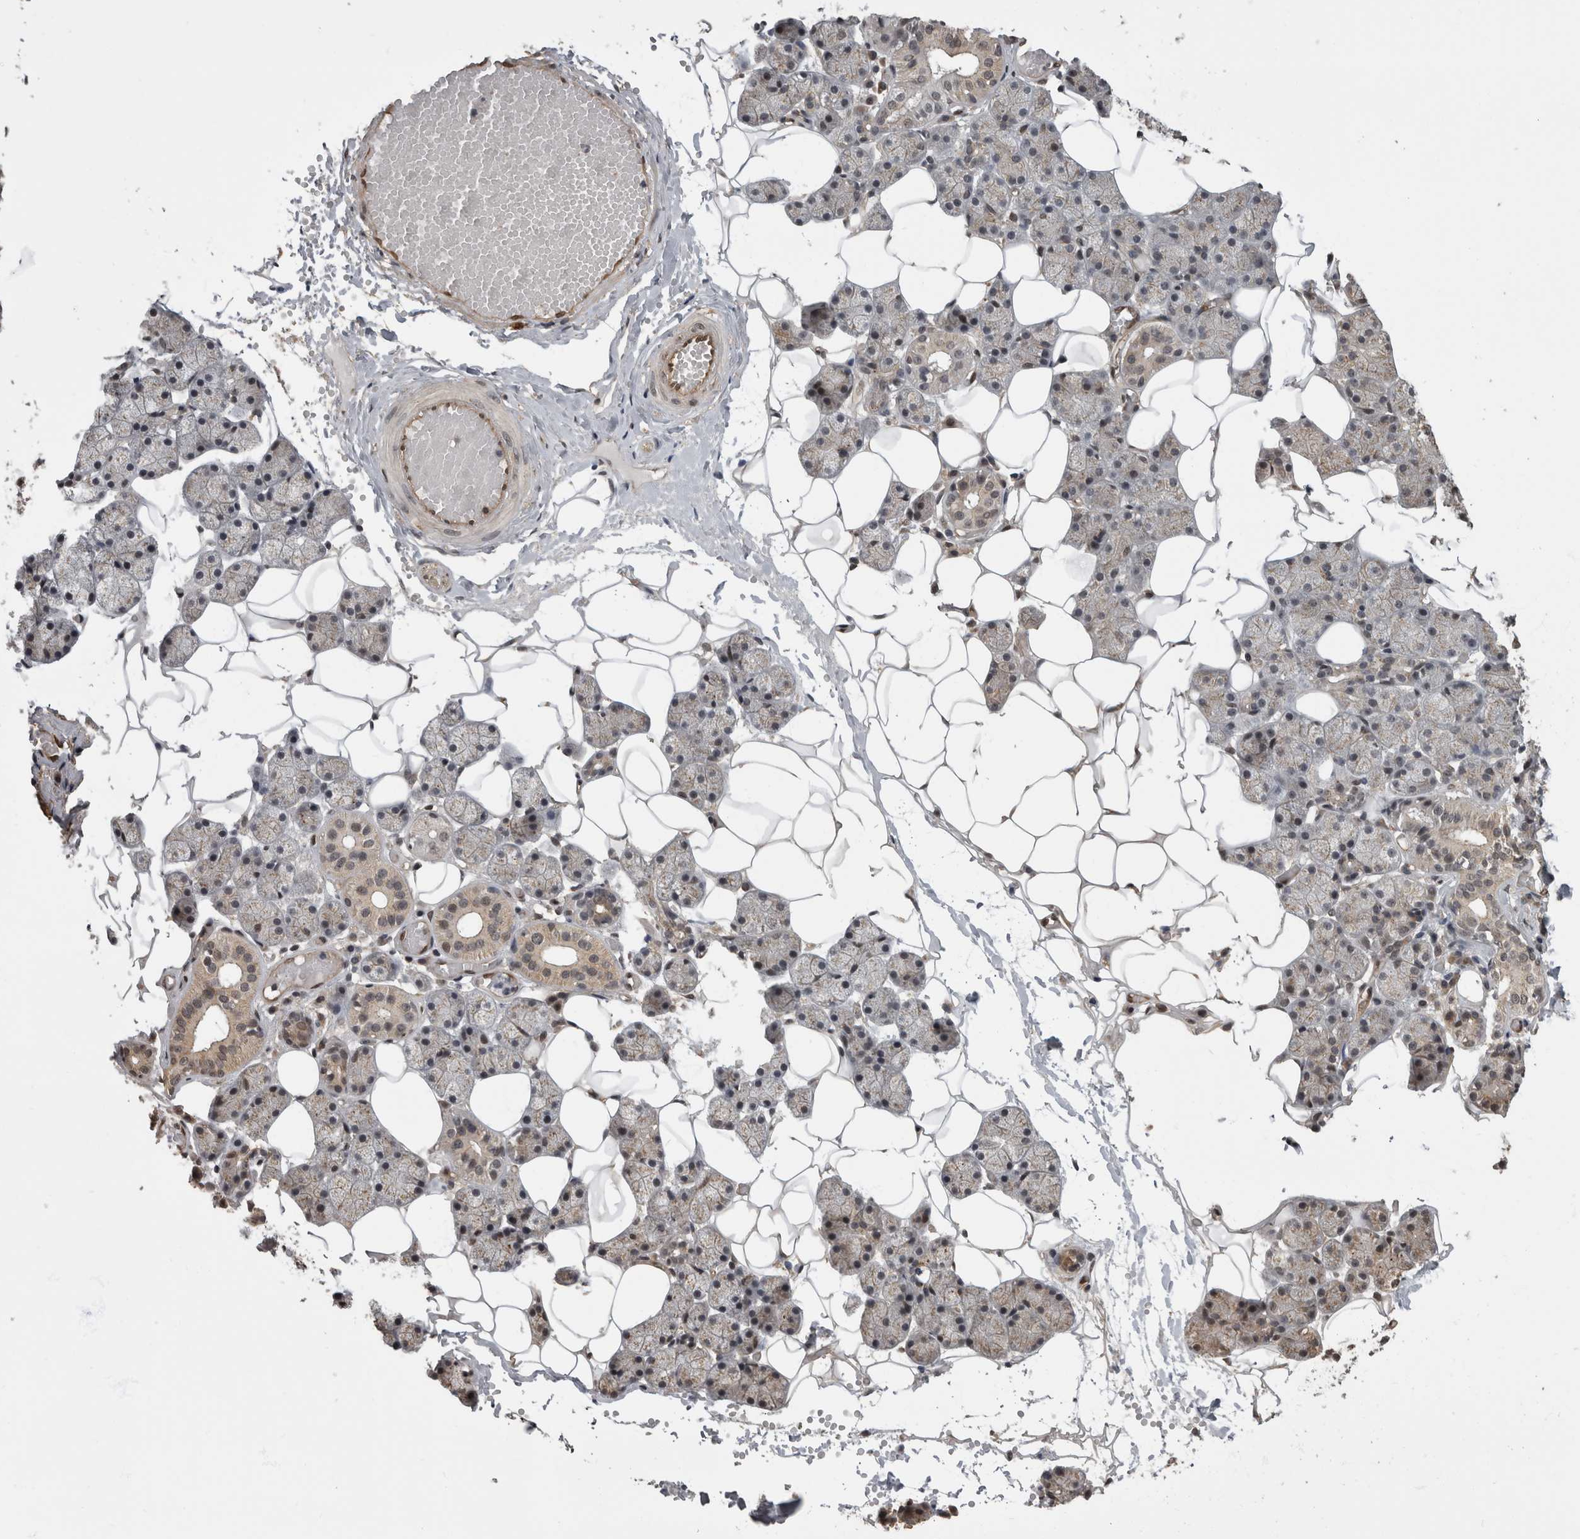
{"staining": {"intensity": "weak", "quantity": "<25%", "location": "cytoplasmic/membranous"}, "tissue": "salivary gland", "cell_type": "Glandular cells", "image_type": "normal", "snomed": [{"axis": "morphology", "description": "Normal tissue, NOS"}, {"axis": "topography", "description": "Salivary gland"}], "caption": "The immunohistochemistry photomicrograph has no significant positivity in glandular cells of salivary gland.", "gene": "AKT3", "patient": {"sex": "female", "age": 33}}